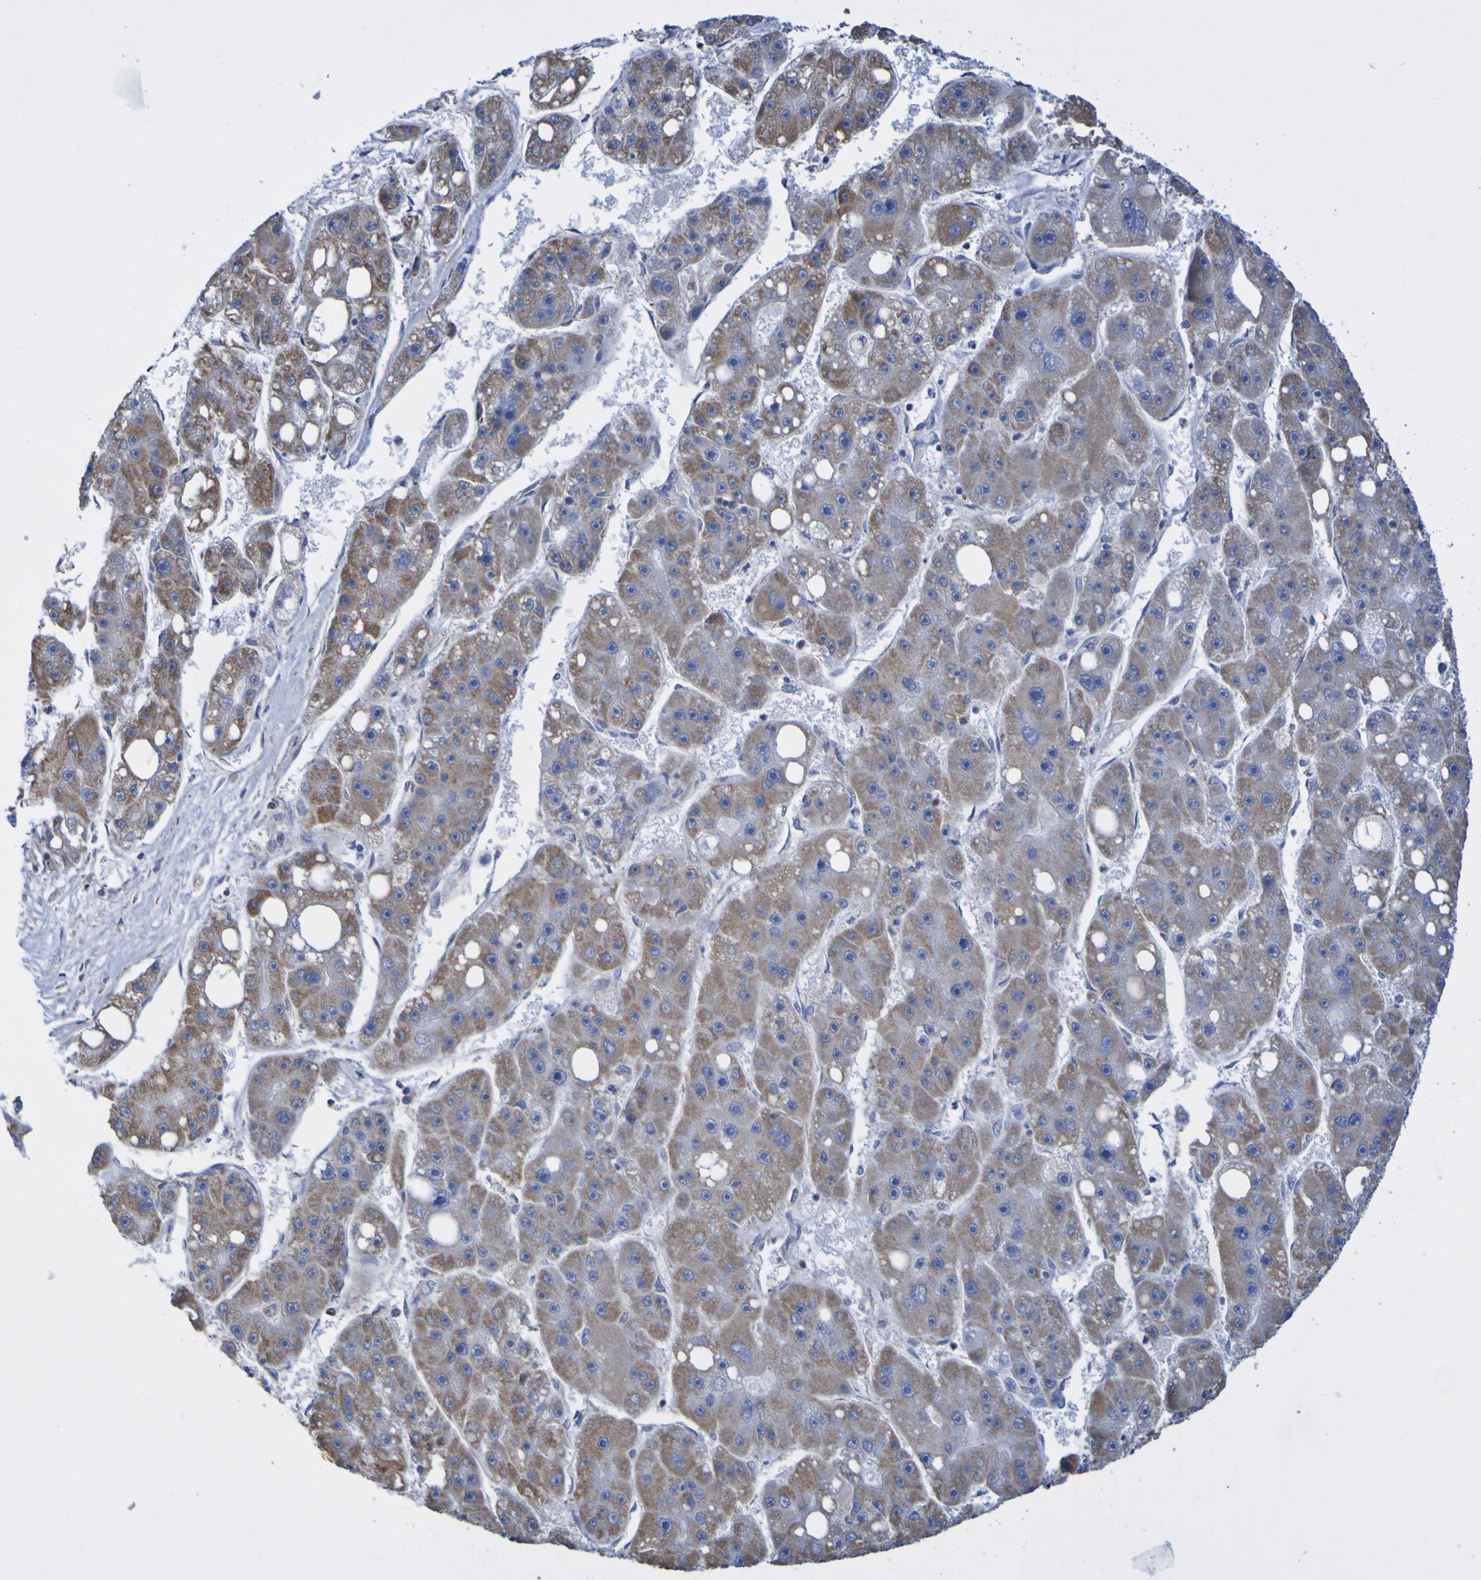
{"staining": {"intensity": "moderate", "quantity": ">75%", "location": "cytoplasmic/membranous"}, "tissue": "liver cancer", "cell_type": "Tumor cells", "image_type": "cancer", "snomed": [{"axis": "morphology", "description": "Carcinoma, Hepatocellular, NOS"}, {"axis": "topography", "description": "Liver"}], "caption": "IHC of human liver cancer (hepatocellular carcinoma) shows medium levels of moderate cytoplasmic/membranous staining in about >75% of tumor cells.", "gene": "CNTN2", "patient": {"sex": "female", "age": 61}}